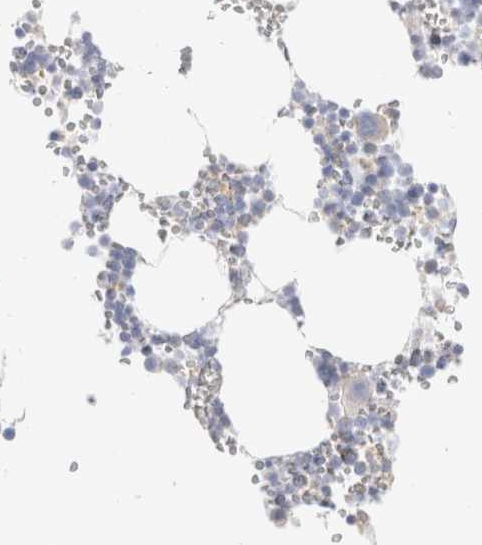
{"staining": {"intensity": "negative", "quantity": "none", "location": "none"}, "tissue": "bone marrow", "cell_type": "Hematopoietic cells", "image_type": "normal", "snomed": [{"axis": "morphology", "description": "Normal tissue, NOS"}, {"axis": "topography", "description": "Bone marrow"}], "caption": "Protein analysis of unremarkable bone marrow exhibits no significant expression in hematopoietic cells.", "gene": "ATP6V1C1", "patient": {"sex": "male", "age": 70}}